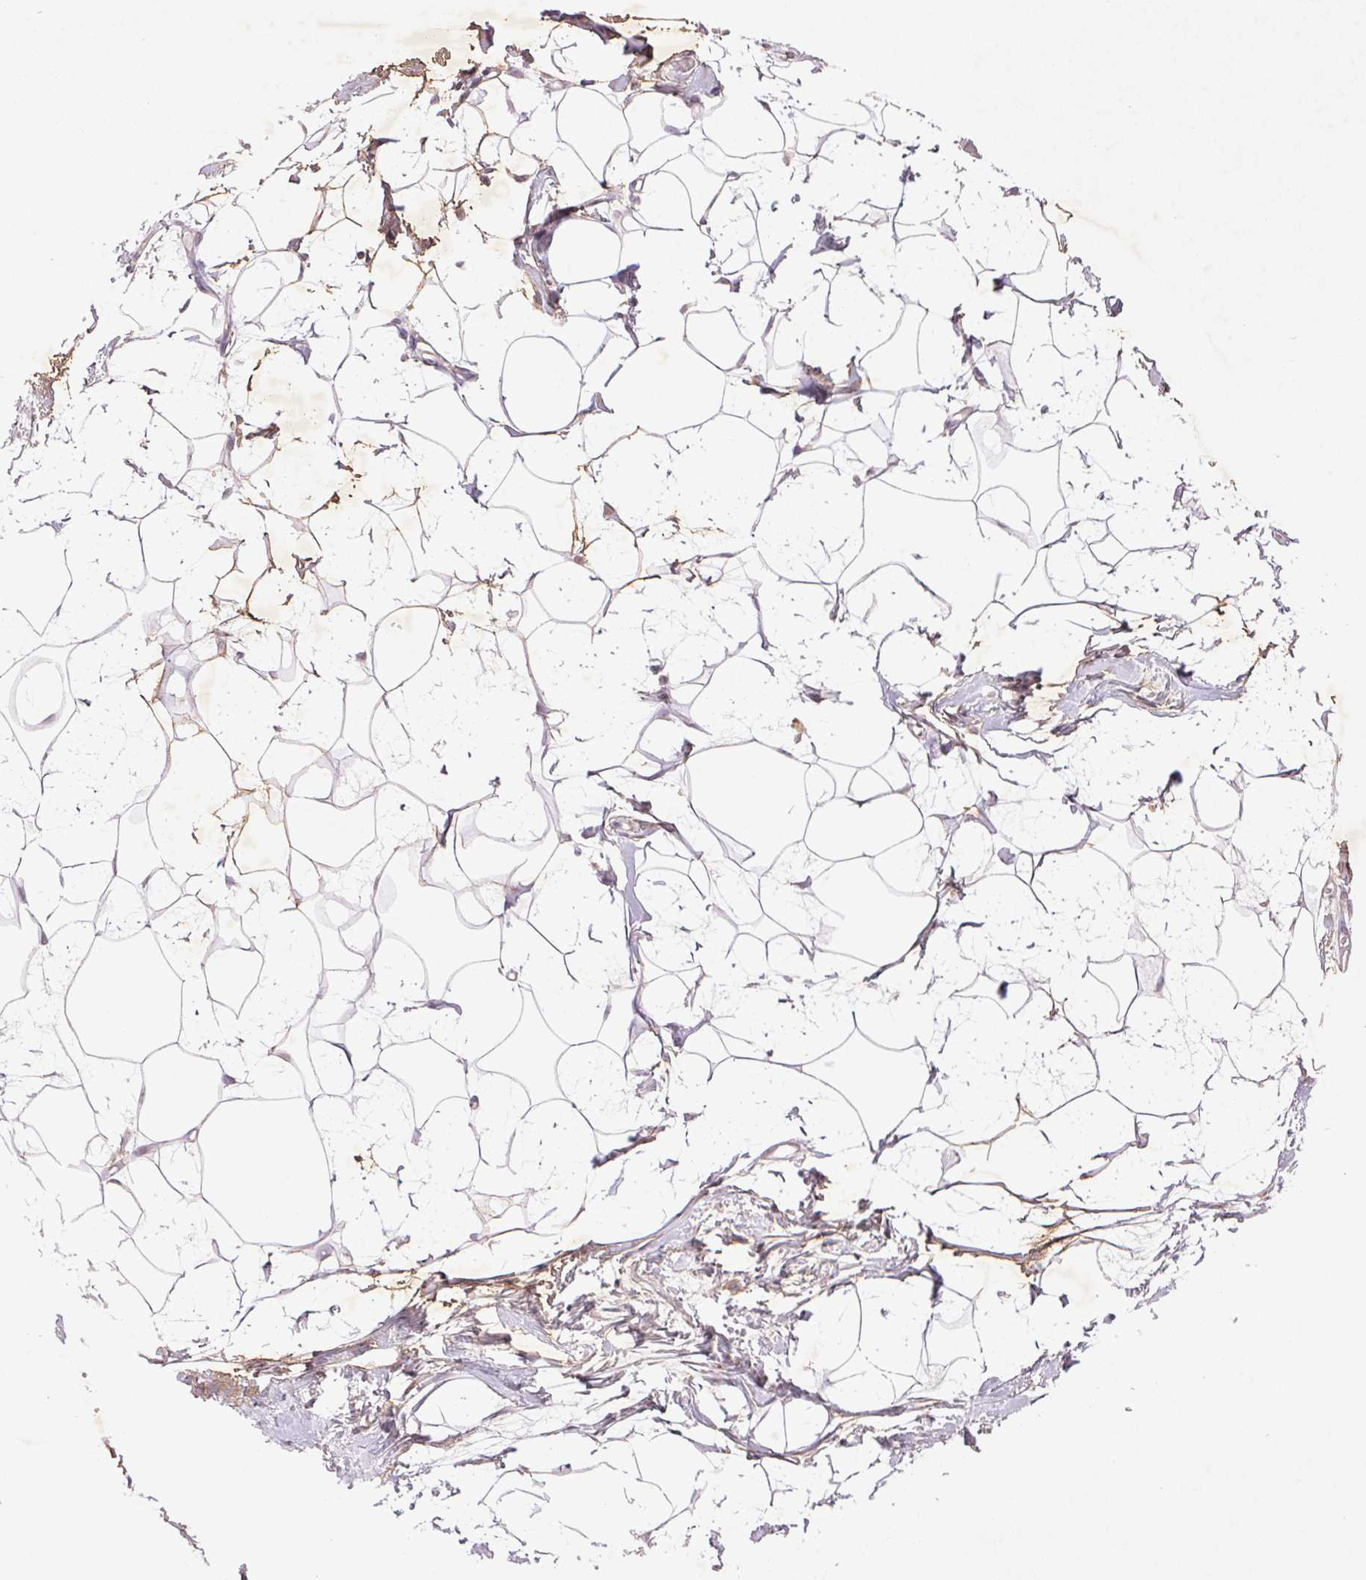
{"staining": {"intensity": "weak", "quantity": "<25%", "location": "cytoplasmic/membranous"}, "tissue": "breast", "cell_type": "Adipocytes", "image_type": "normal", "snomed": [{"axis": "morphology", "description": "Normal tissue, NOS"}, {"axis": "topography", "description": "Breast"}], "caption": "Immunohistochemical staining of unremarkable human breast demonstrates no significant expression in adipocytes. (Stains: DAB immunohistochemistry with hematoxylin counter stain, Microscopy: brightfield microscopy at high magnification).", "gene": "FAM168B", "patient": {"sex": "female", "age": 45}}